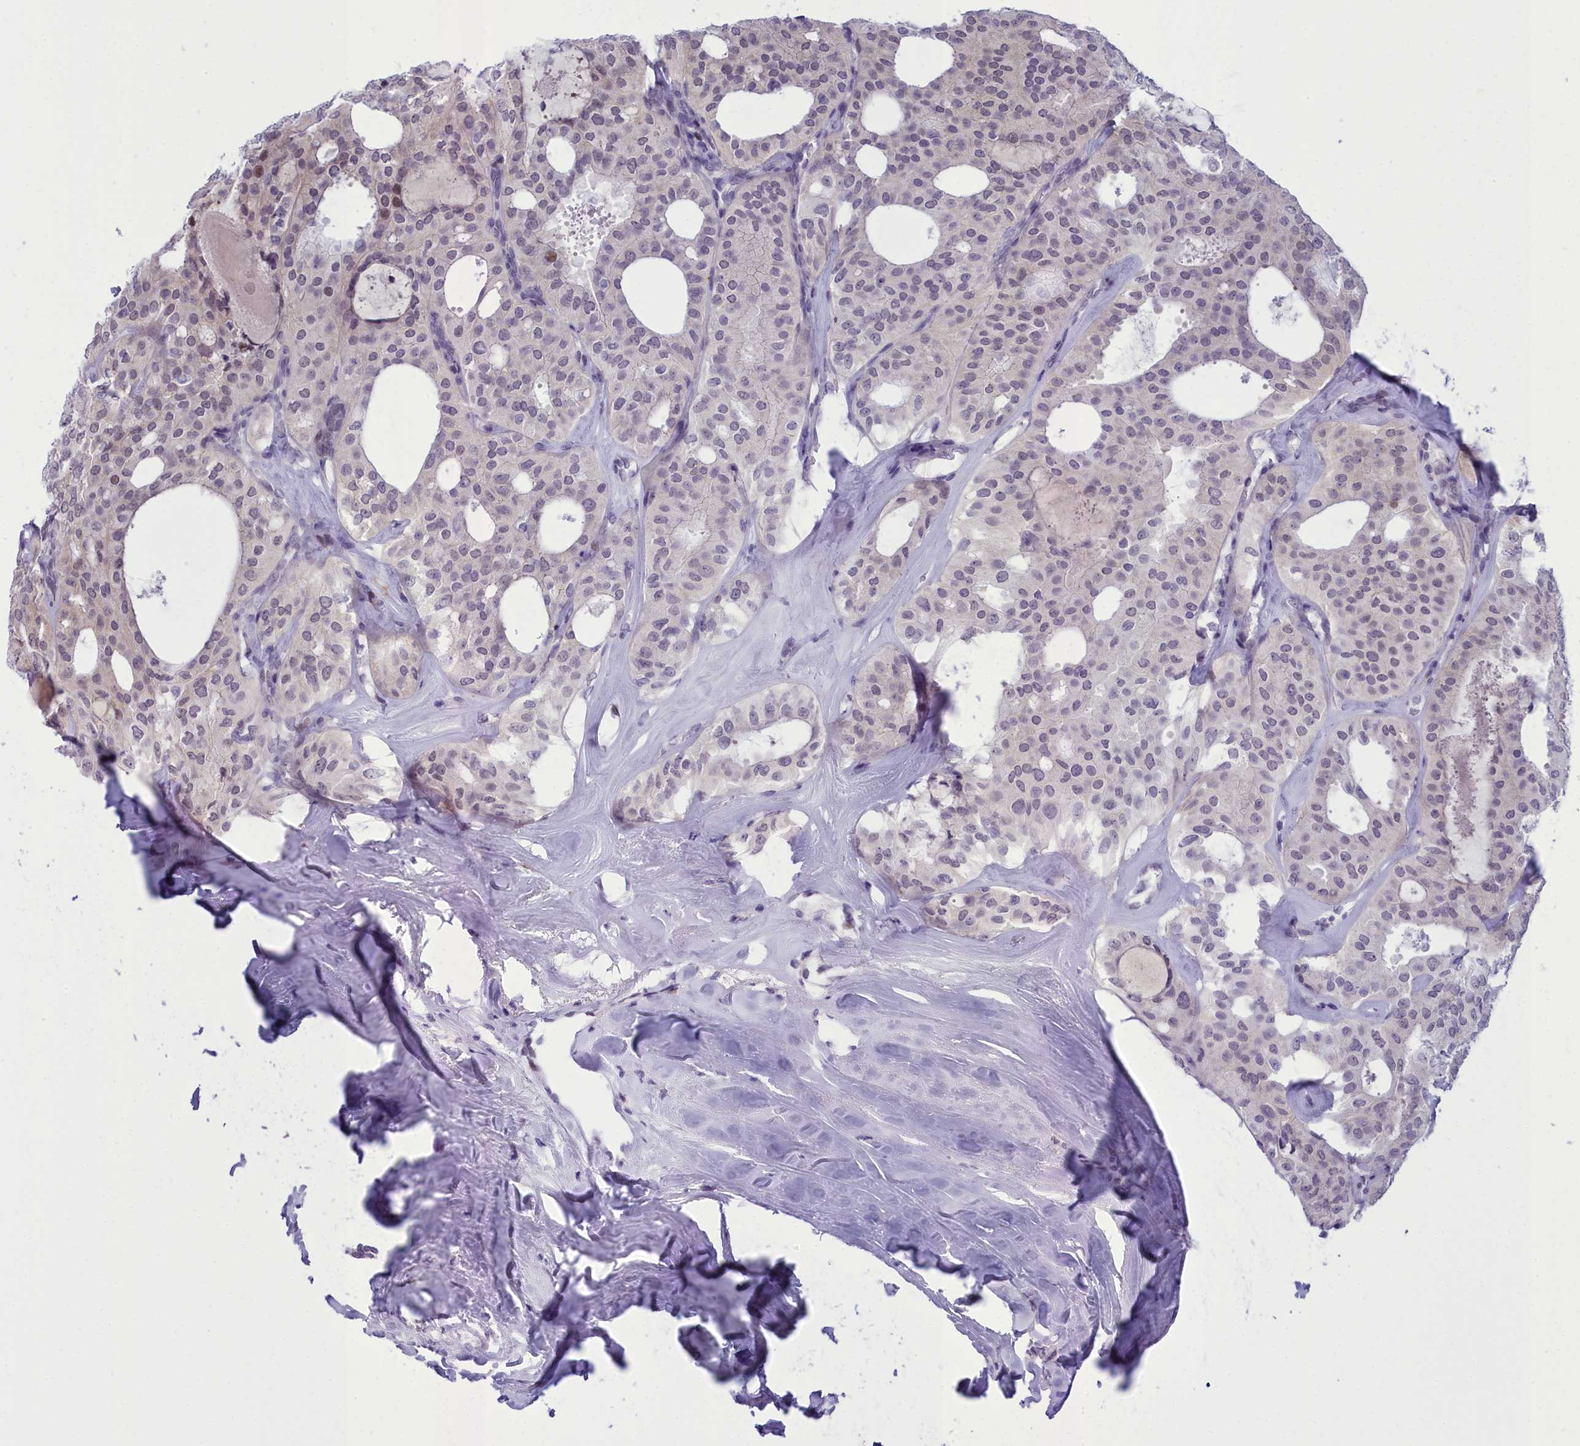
{"staining": {"intensity": "weak", "quantity": "25%-75%", "location": "nuclear"}, "tissue": "thyroid cancer", "cell_type": "Tumor cells", "image_type": "cancer", "snomed": [{"axis": "morphology", "description": "Follicular adenoma carcinoma, NOS"}, {"axis": "topography", "description": "Thyroid gland"}], "caption": "Approximately 25%-75% of tumor cells in human follicular adenoma carcinoma (thyroid) exhibit weak nuclear protein staining as visualized by brown immunohistochemical staining.", "gene": "CEACAM19", "patient": {"sex": "male", "age": 75}}